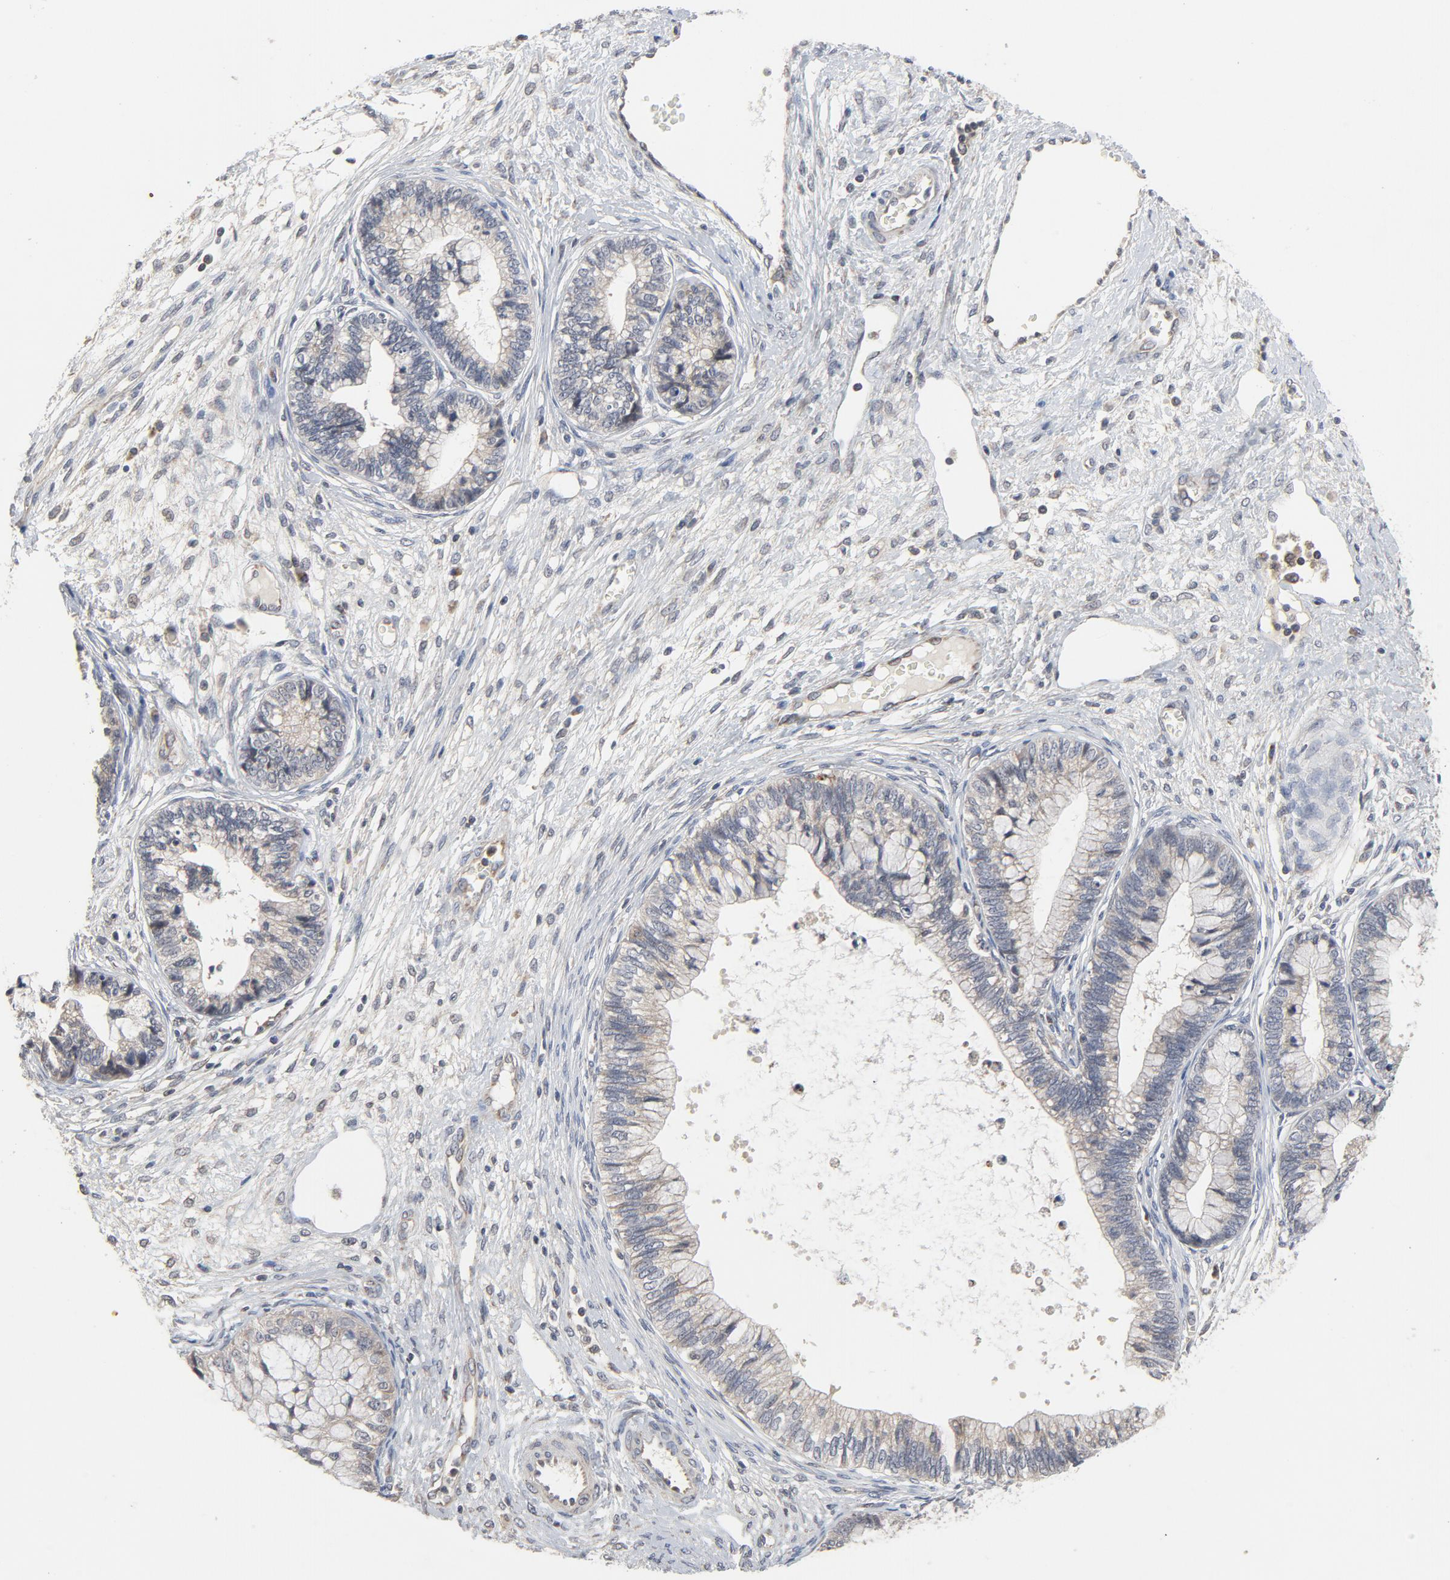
{"staining": {"intensity": "weak", "quantity": "25%-75%", "location": "cytoplasmic/membranous"}, "tissue": "cervical cancer", "cell_type": "Tumor cells", "image_type": "cancer", "snomed": [{"axis": "morphology", "description": "Adenocarcinoma, NOS"}, {"axis": "topography", "description": "Cervix"}], "caption": "Cervical cancer tissue demonstrates weak cytoplasmic/membranous positivity in about 25%-75% of tumor cells", "gene": "C14orf119", "patient": {"sex": "female", "age": 44}}